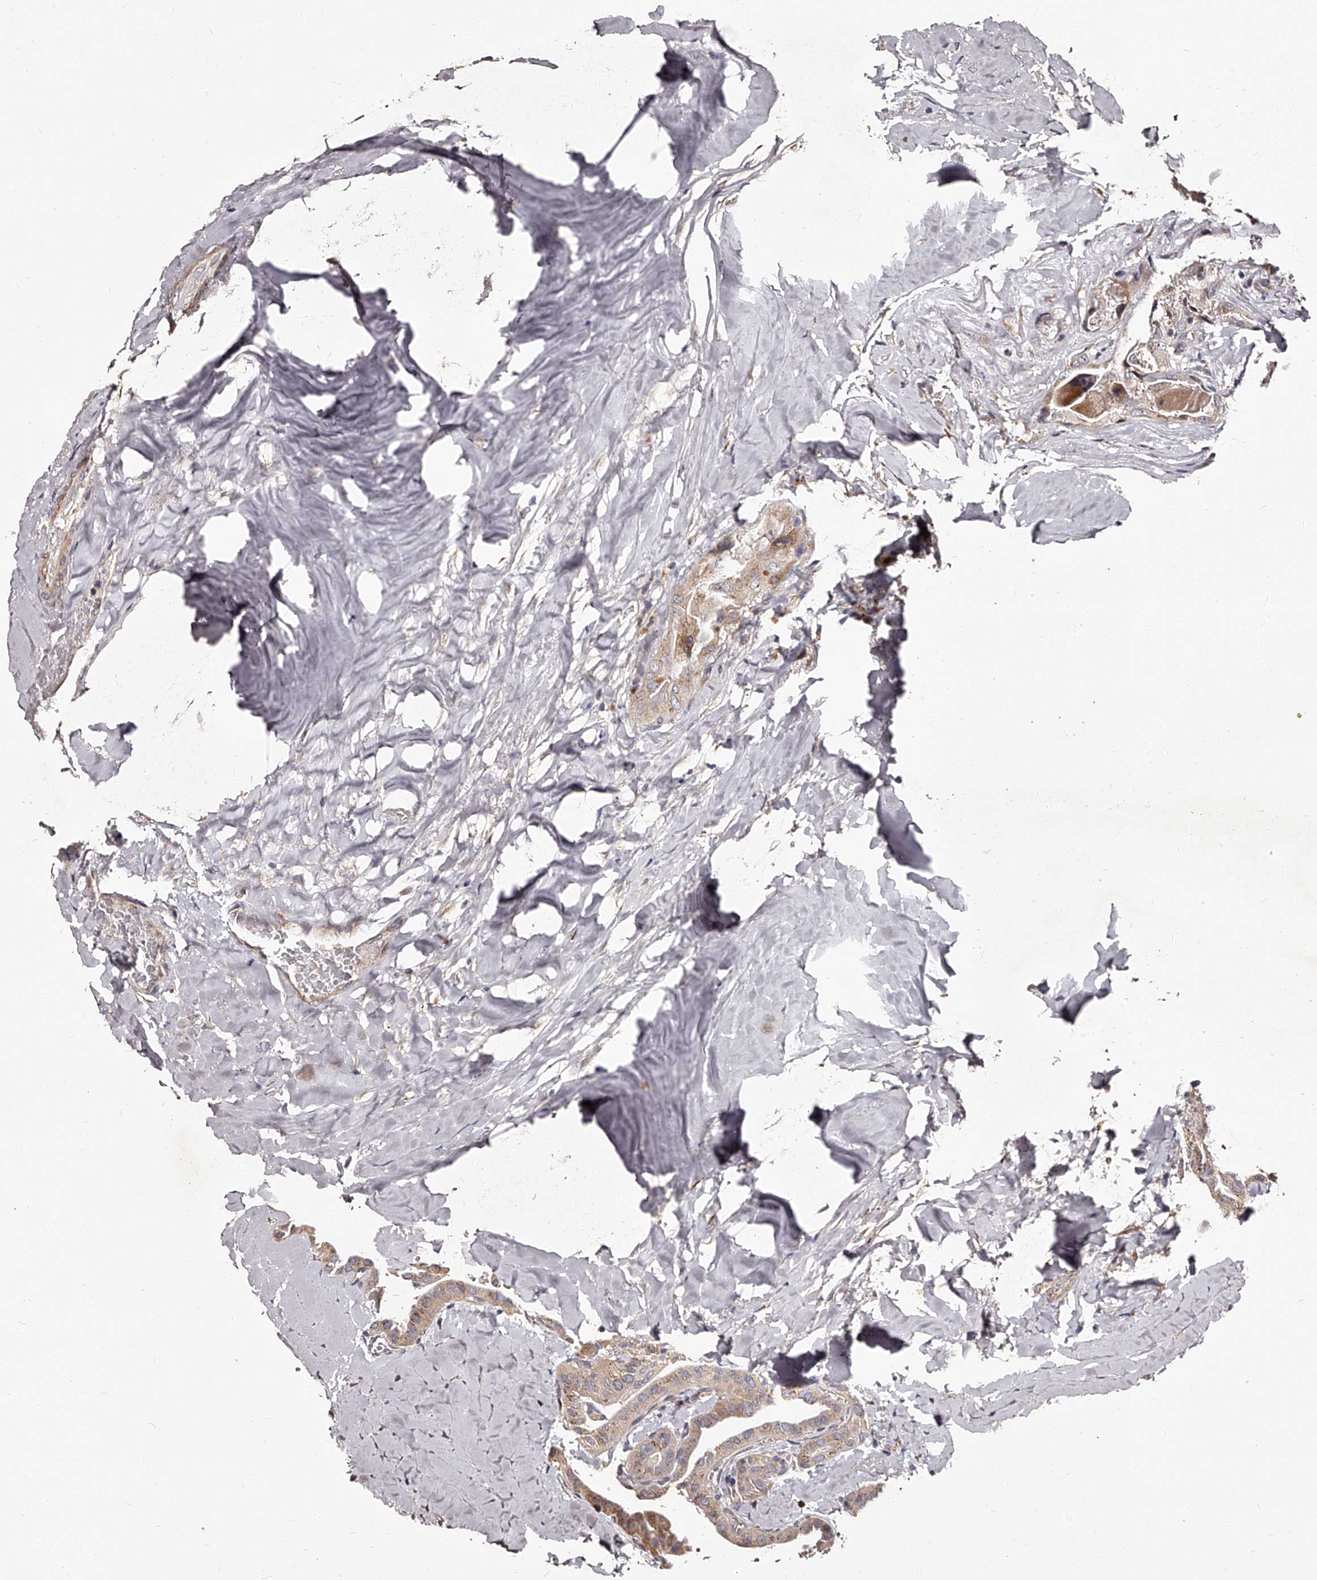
{"staining": {"intensity": "moderate", "quantity": ">75%", "location": "cytoplasmic/membranous"}, "tissue": "thyroid cancer", "cell_type": "Tumor cells", "image_type": "cancer", "snomed": [{"axis": "morphology", "description": "Papillary adenocarcinoma, NOS"}, {"axis": "topography", "description": "Thyroid gland"}], "caption": "Immunohistochemistry micrograph of thyroid cancer stained for a protein (brown), which displays medium levels of moderate cytoplasmic/membranous positivity in approximately >75% of tumor cells.", "gene": "RSC1A1", "patient": {"sex": "male", "age": 77}}